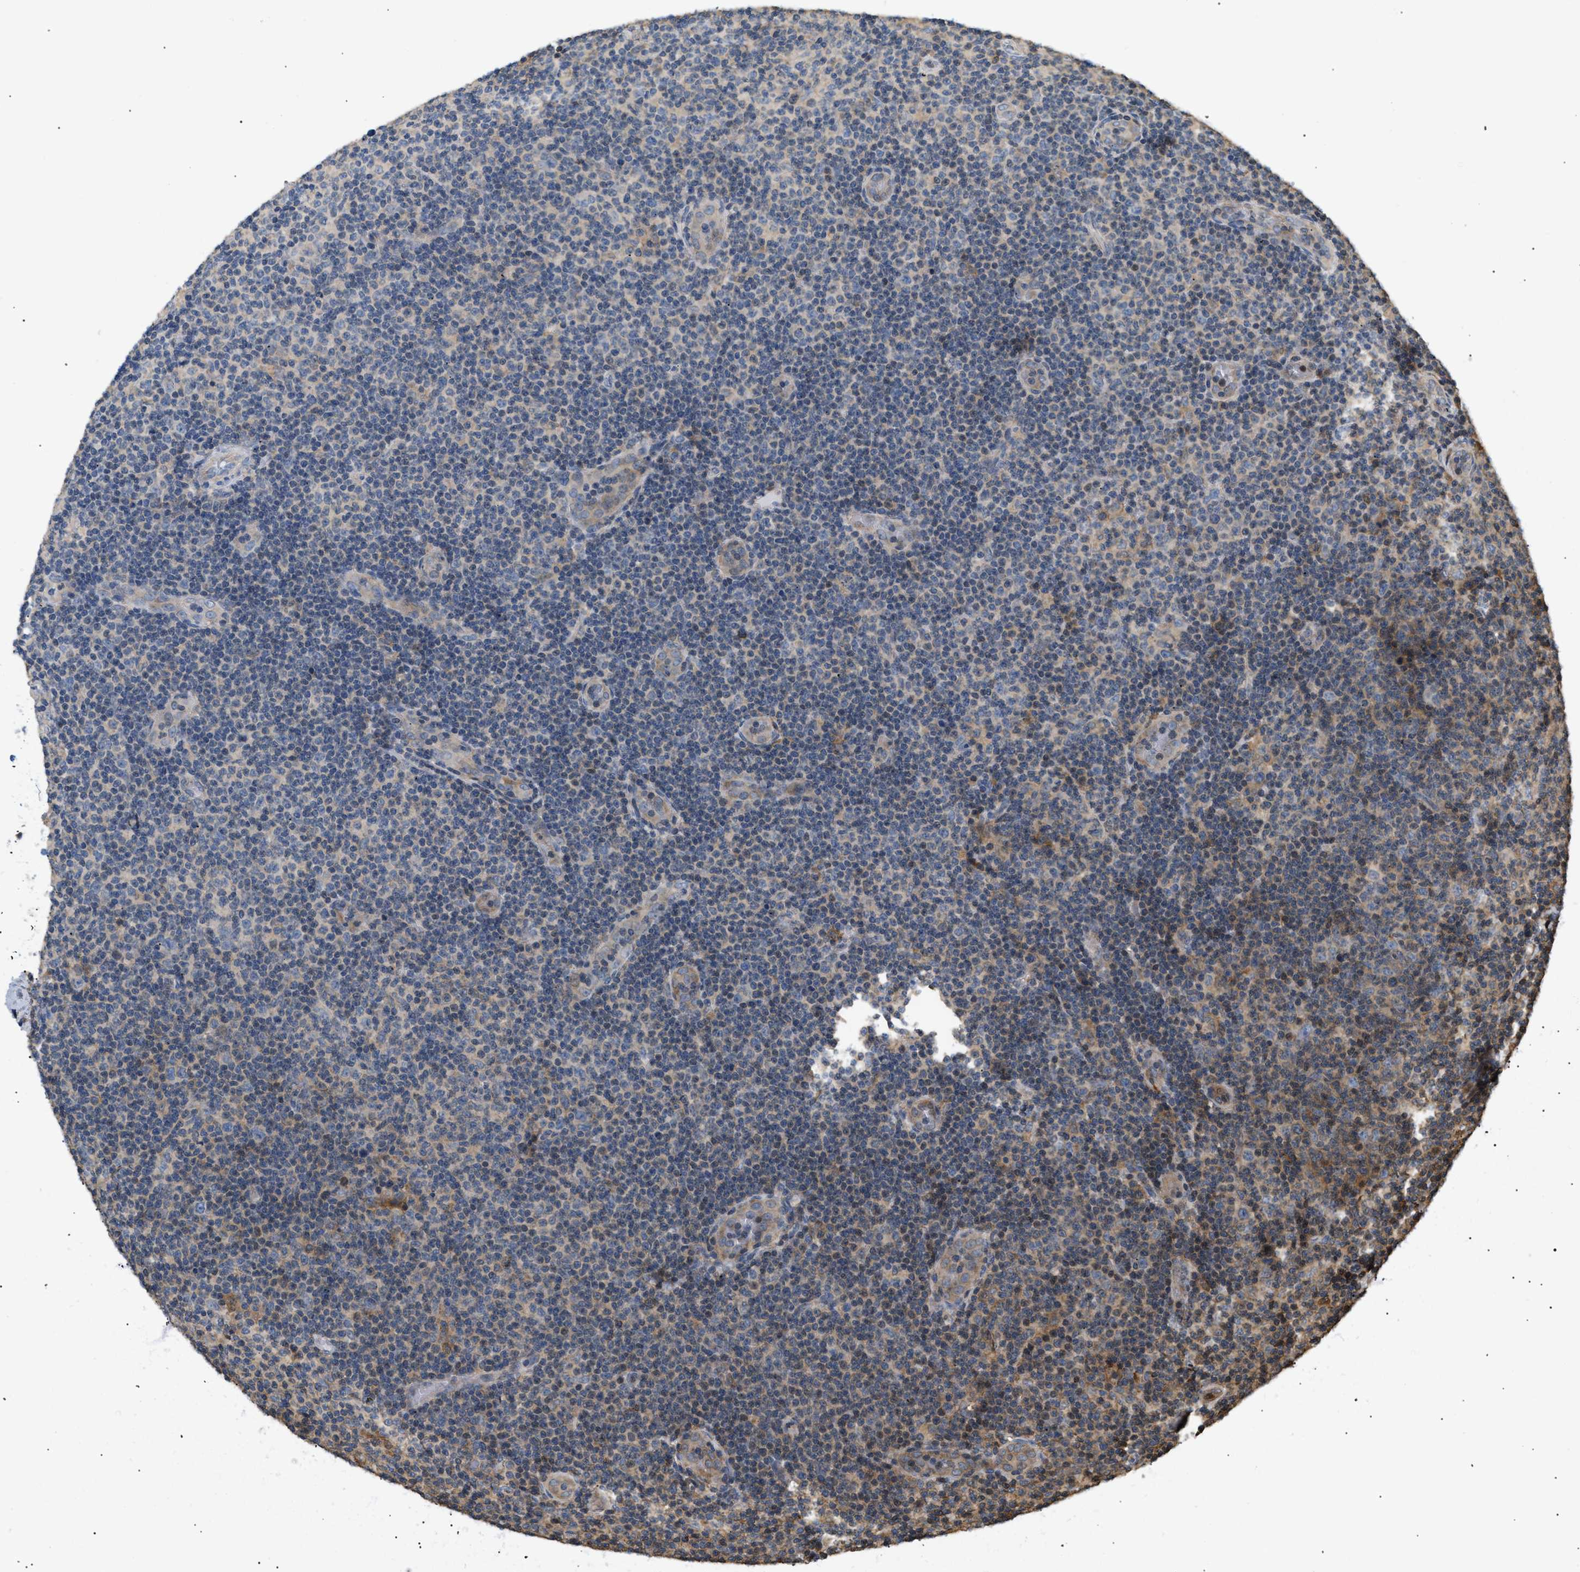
{"staining": {"intensity": "weak", "quantity": "25%-75%", "location": "cytoplasmic/membranous"}, "tissue": "lymphoma", "cell_type": "Tumor cells", "image_type": "cancer", "snomed": [{"axis": "morphology", "description": "Malignant lymphoma, non-Hodgkin's type, Low grade"}, {"axis": "topography", "description": "Lymph node"}], "caption": "Lymphoma stained for a protein (brown) displays weak cytoplasmic/membranous positive expression in approximately 25%-75% of tumor cells.", "gene": "FARS2", "patient": {"sex": "male", "age": 83}}